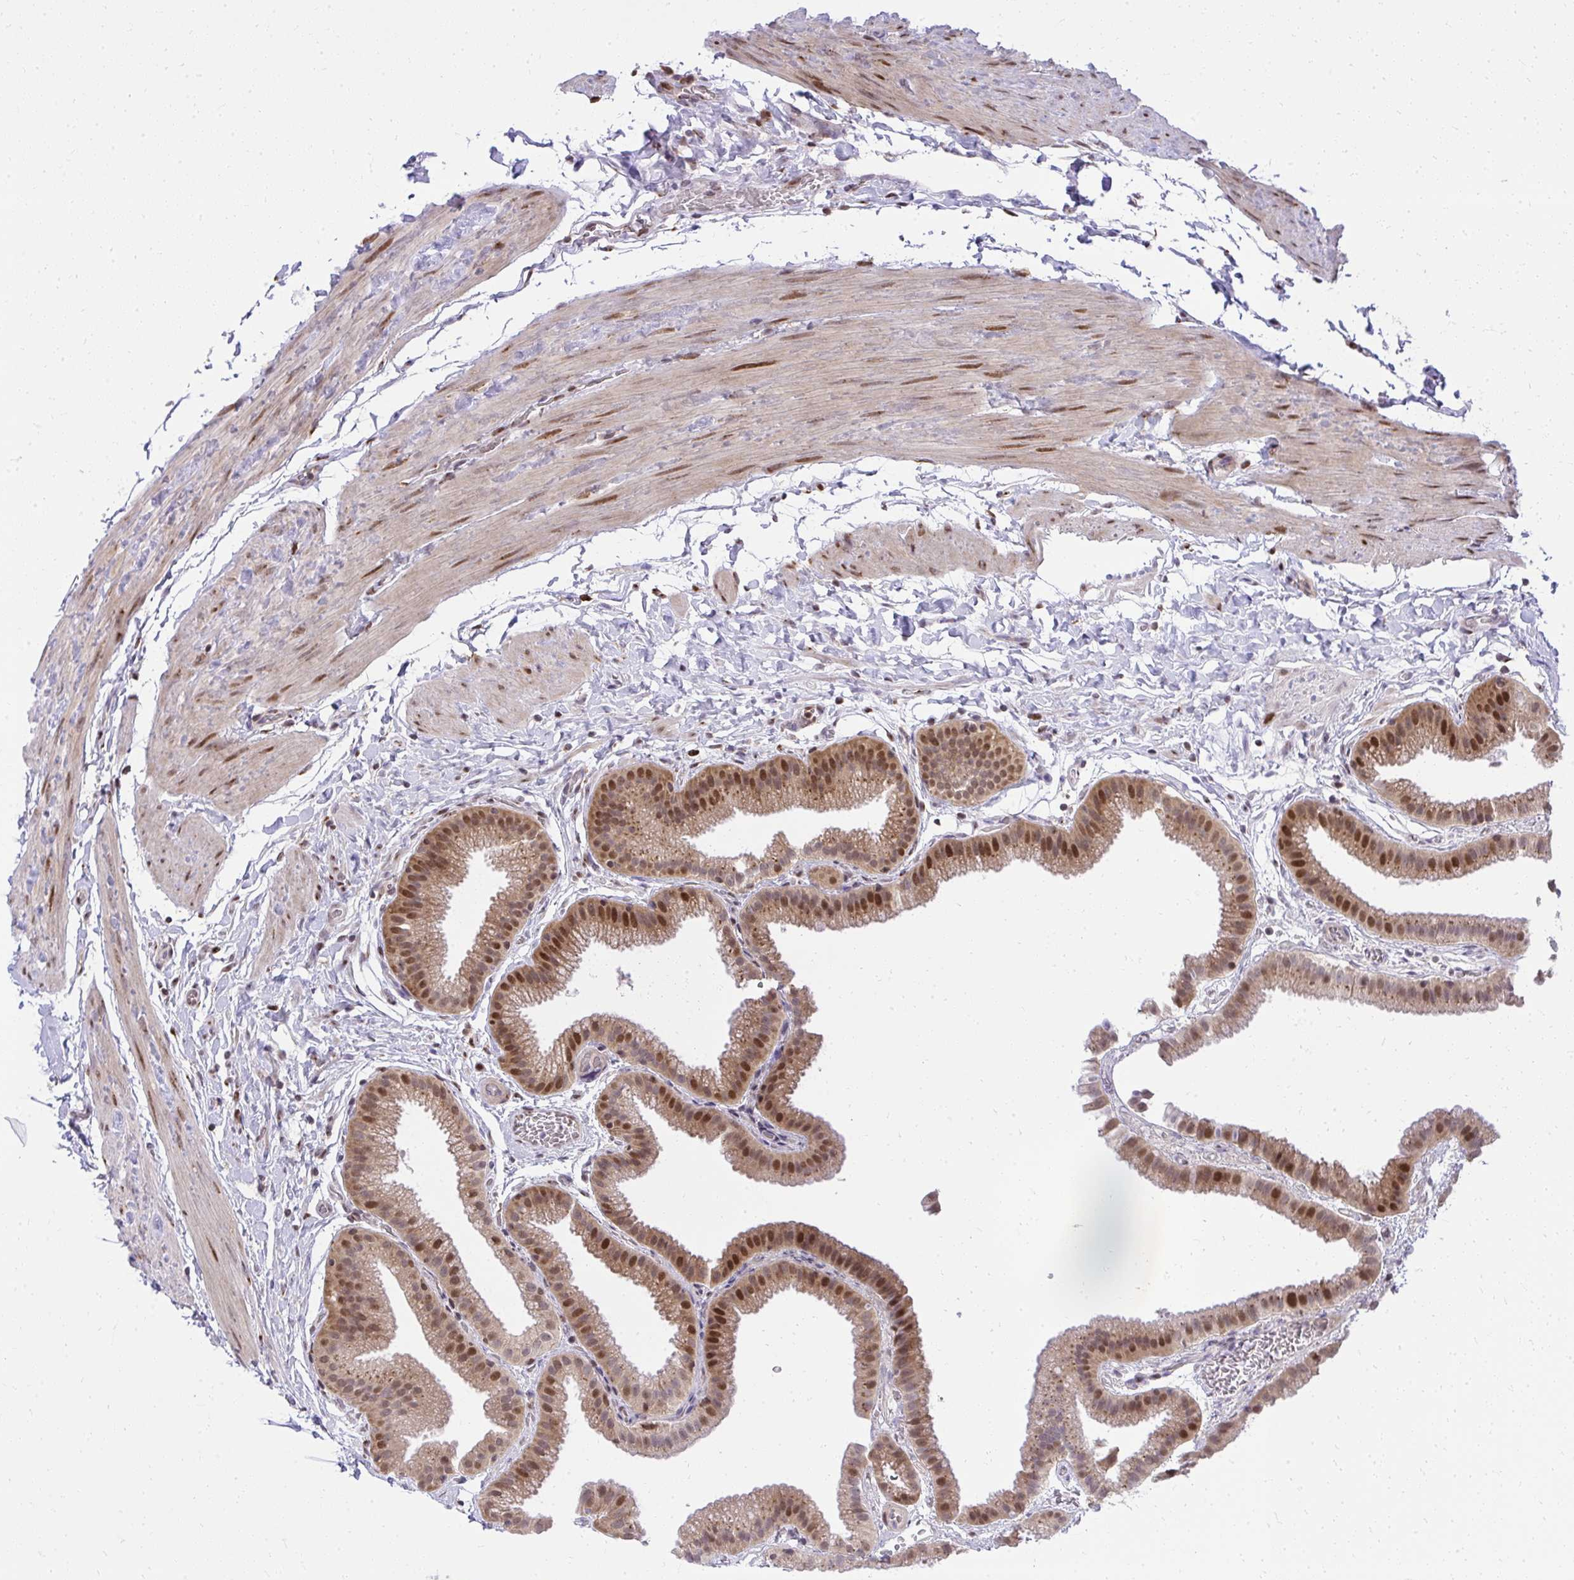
{"staining": {"intensity": "moderate", "quantity": "25%-75%", "location": "cytoplasmic/membranous,nuclear"}, "tissue": "gallbladder", "cell_type": "Glandular cells", "image_type": "normal", "snomed": [{"axis": "morphology", "description": "Normal tissue, NOS"}, {"axis": "topography", "description": "Gallbladder"}], "caption": "Immunohistochemical staining of unremarkable human gallbladder shows medium levels of moderate cytoplasmic/membranous,nuclear expression in approximately 25%-75% of glandular cells. The staining was performed using DAB (3,3'-diaminobenzidine), with brown indicating positive protein expression. Nuclei are stained blue with hematoxylin.", "gene": "PIGY", "patient": {"sex": "female", "age": 63}}